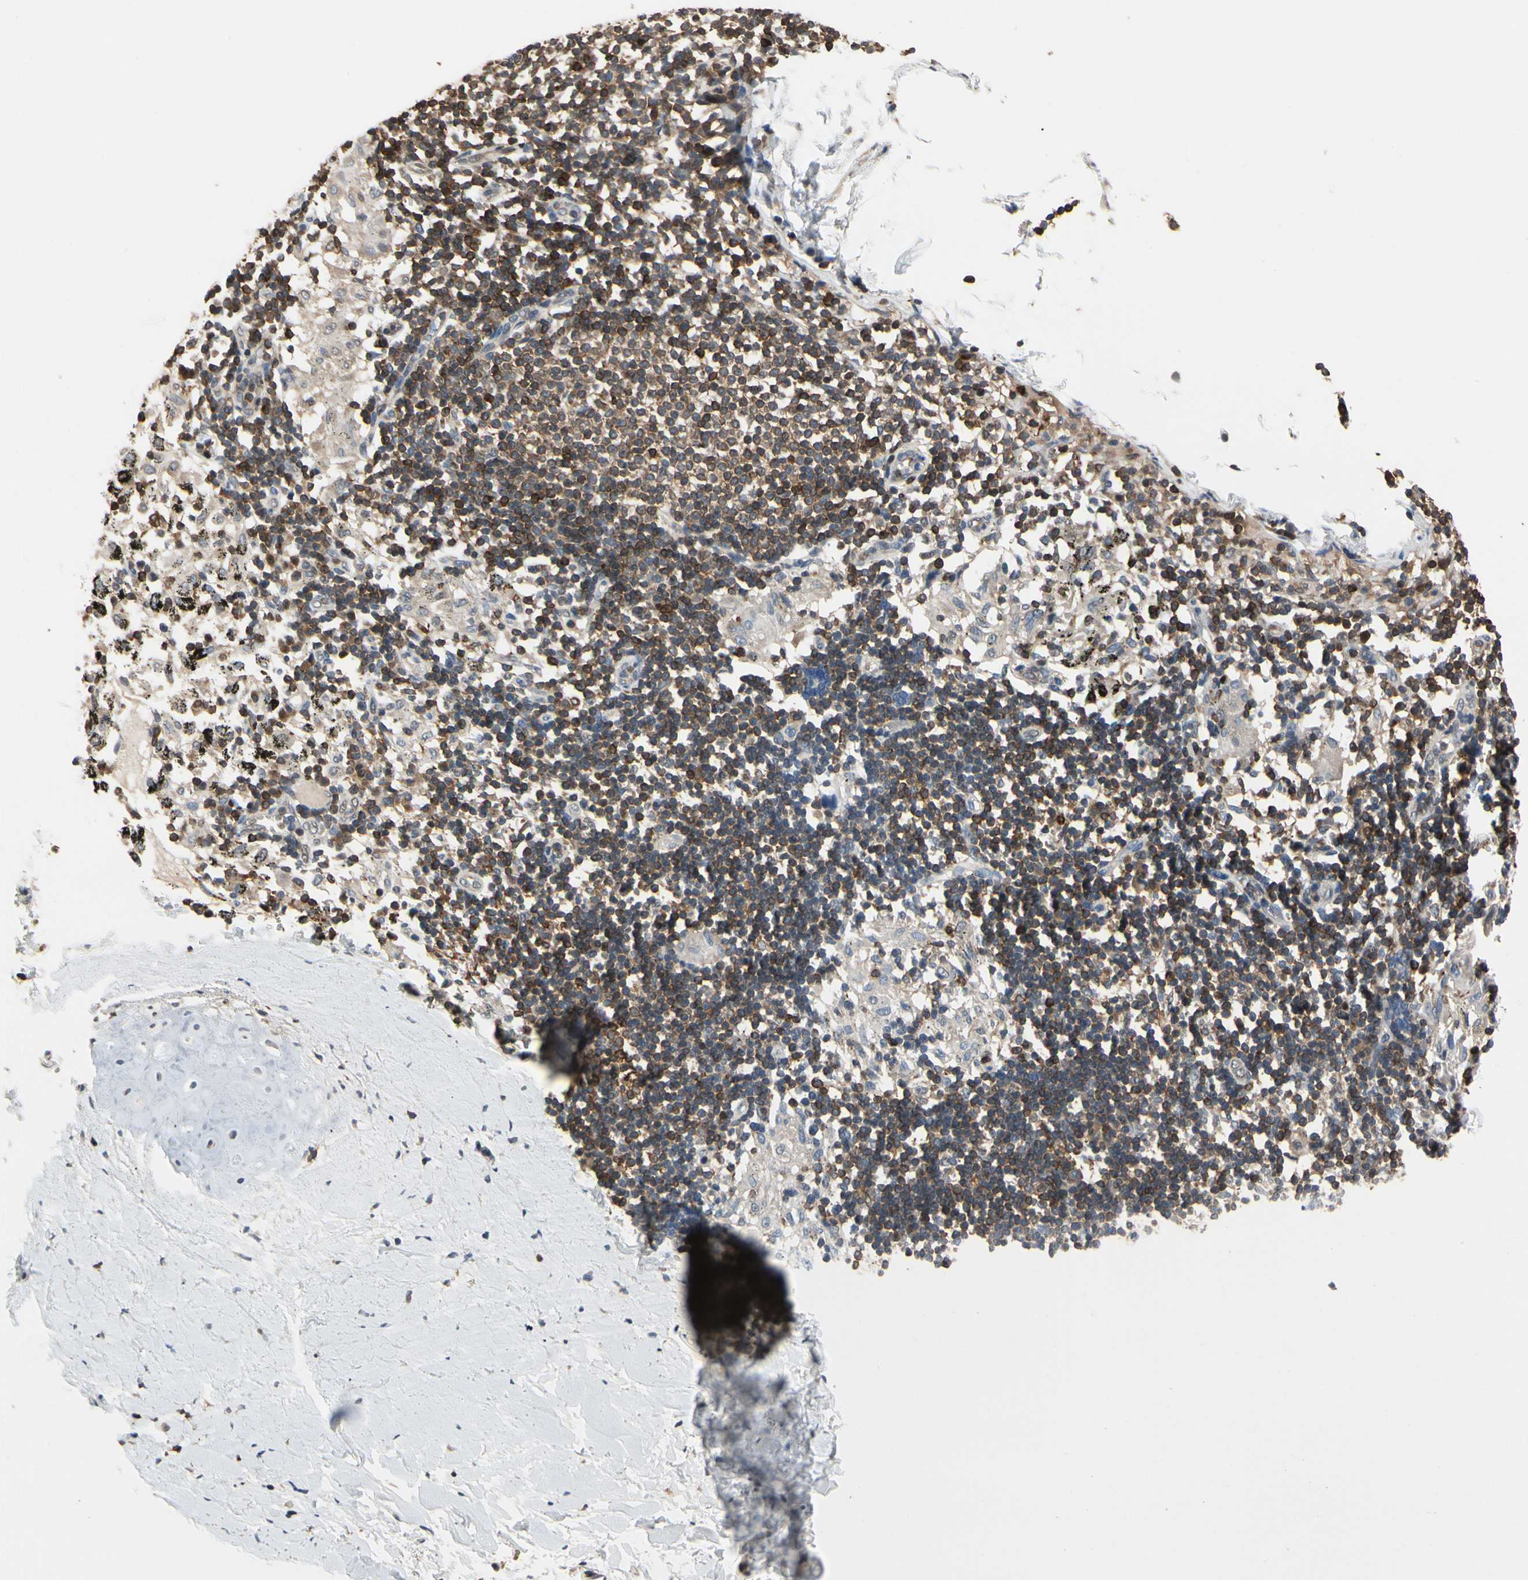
{"staining": {"intensity": "moderate", "quantity": "25%-75%", "location": "cytoplasmic/membranous"}, "tissue": "adipose tissue", "cell_type": "Adipocytes", "image_type": "normal", "snomed": [{"axis": "morphology", "description": "Normal tissue, NOS"}, {"axis": "topography", "description": "Cartilage tissue"}, {"axis": "topography", "description": "Bronchus"}], "caption": "DAB immunohistochemical staining of unremarkable adipose tissue displays moderate cytoplasmic/membranous protein positivity in about 25%-75% of adipocytes. (Stains: DAB in brown, nuclei in blue, Microscopy: brightfield microscopy at high magnification).", "gene": "NFATC2", "patient": {"sex": "female", "age": 73}}